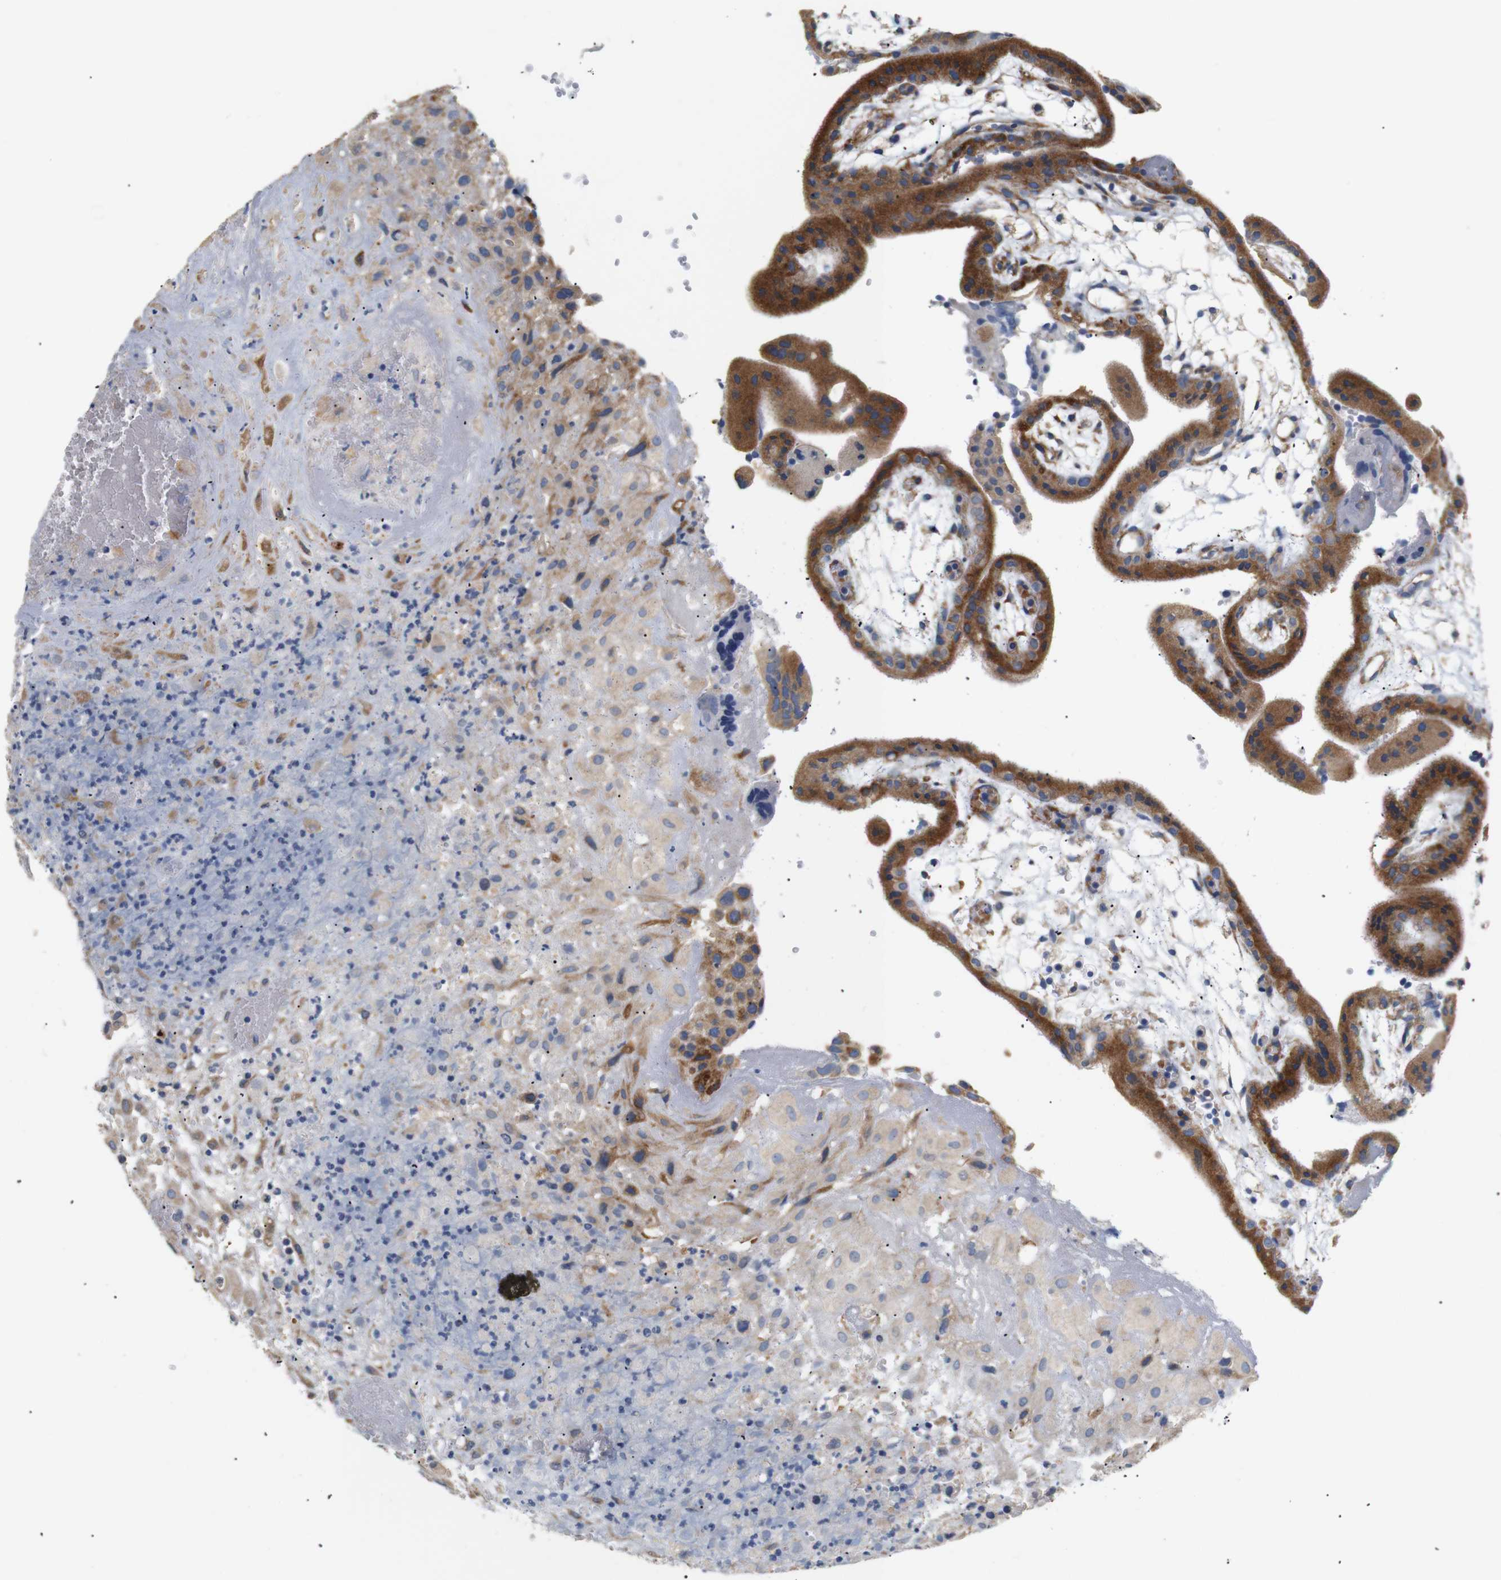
{"staining": {"intensity": "weak", "quantity": ">75%", "location": "cytoplasmic/membranous"}, "tissue": "placenta", "cell_type": "Decidual cells", "image_type": "normal", "snomed": [{"axis": "morphology", "description": "Normal tissue, NOS"}, {"axis": "topography", "description": "Placenta"}], "caption": "DAB (3,3'-diaminobenzidine) immunohistochemical staining of normal human placenta exhibits weak cytoplasmic/membranous protein staining in about >75% of decidual cells.", "gene": "TRIM5", "patient": {"sex": "female", "age": 18}}